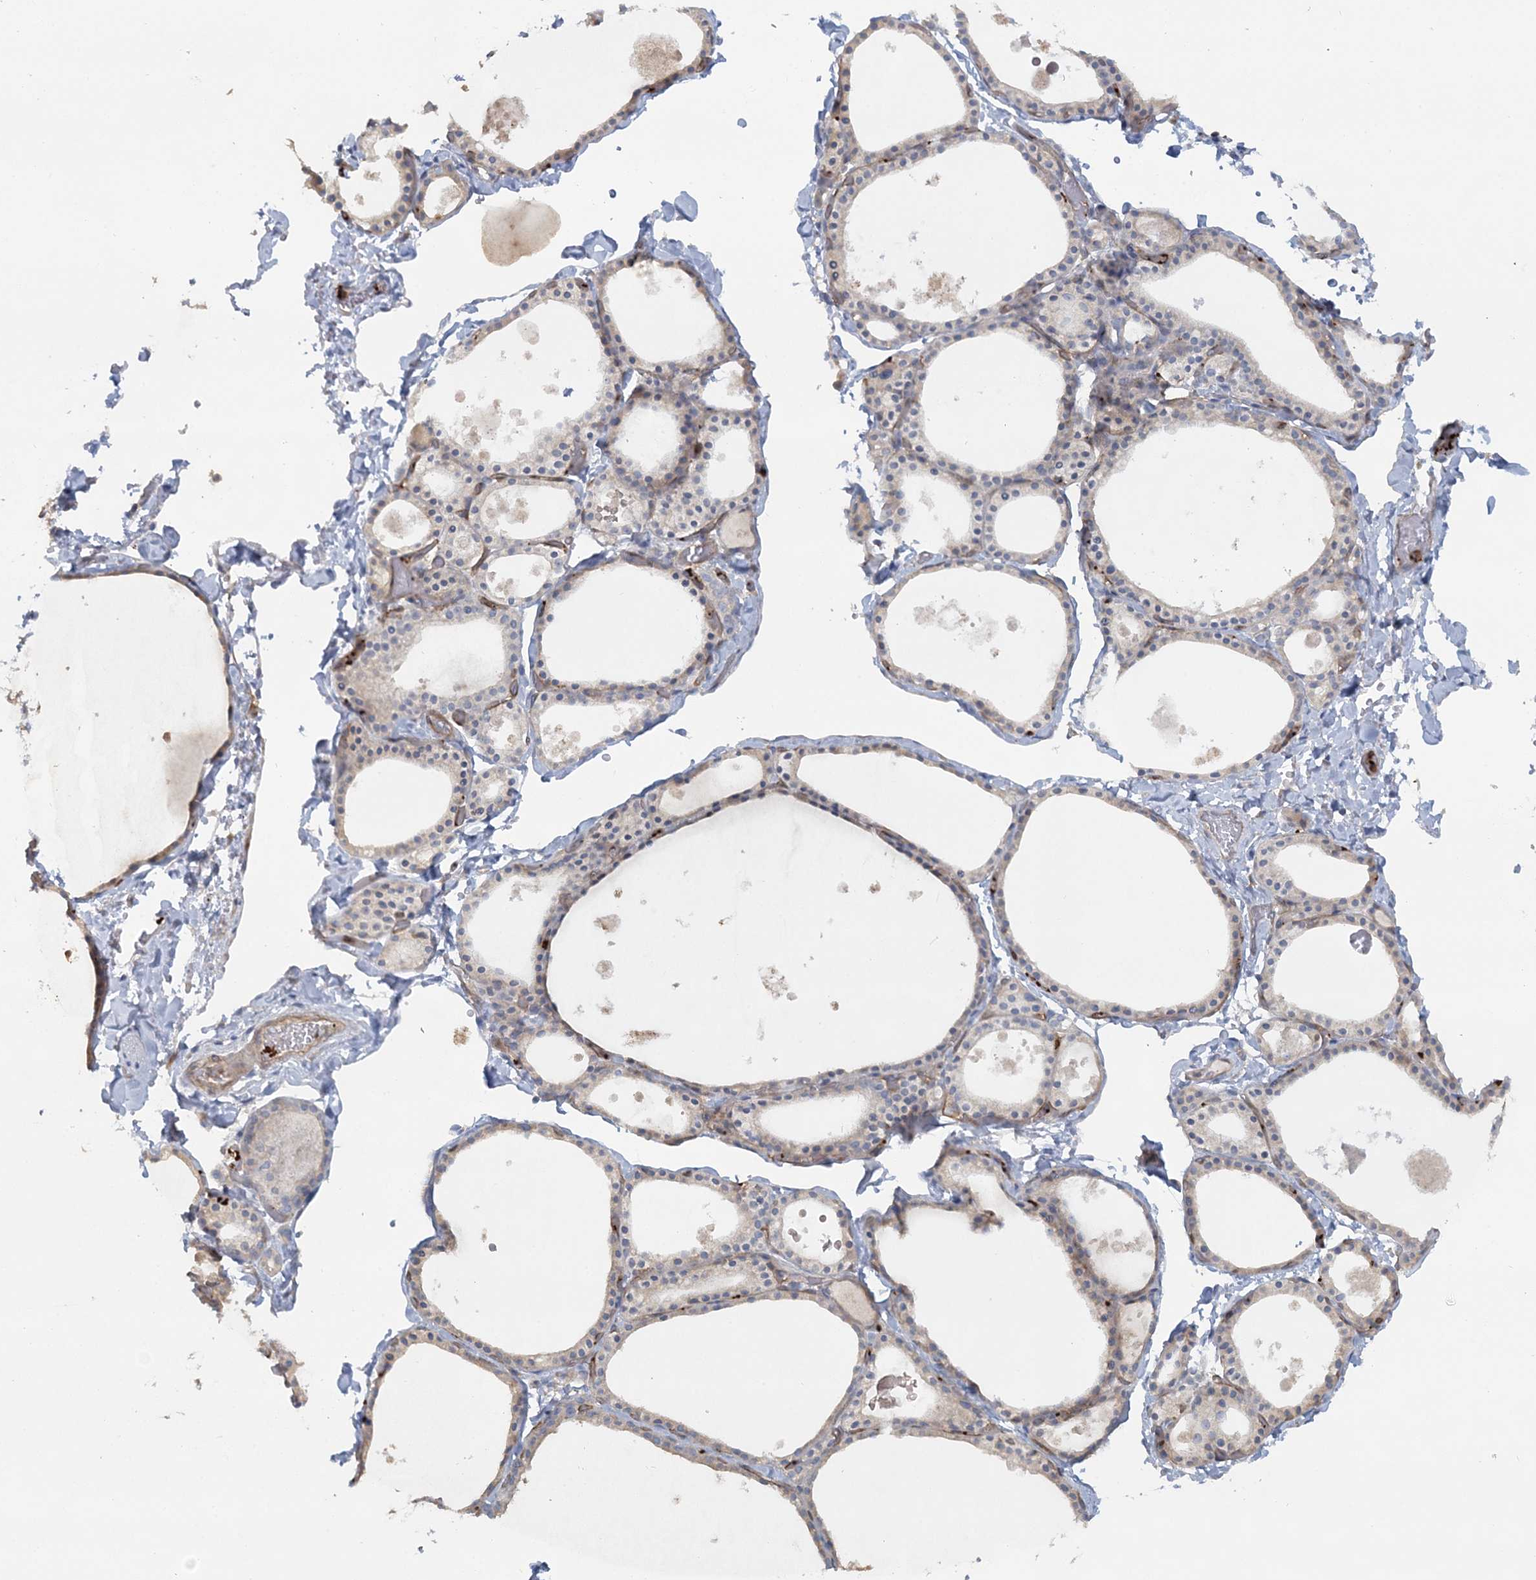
{"staining": {"intensity": "negative", "quantity": "none", "location": "none"}, "tissue": "thyroid gland", "cell_type": "Glandular cells", "image_type": "normal", "snomed": [{"axis": "morphology", "description": "Normal tissue, NOS"}, {"axis": "topography", "description": "Thyroid gland"}], "caption": "This is a image of IHC staining of unremarkable thyroid gland, which shows no positivity in glandular cells. The staining was performed using DAB (3,3'-diaminobenzidine) to visualize the protein expression in brown, while the nuclei were stained in blue with hematoxylin (Magnification: 20x).", "gene": "CUEDC2", "patient": {"sex": "male", "age": 56}}